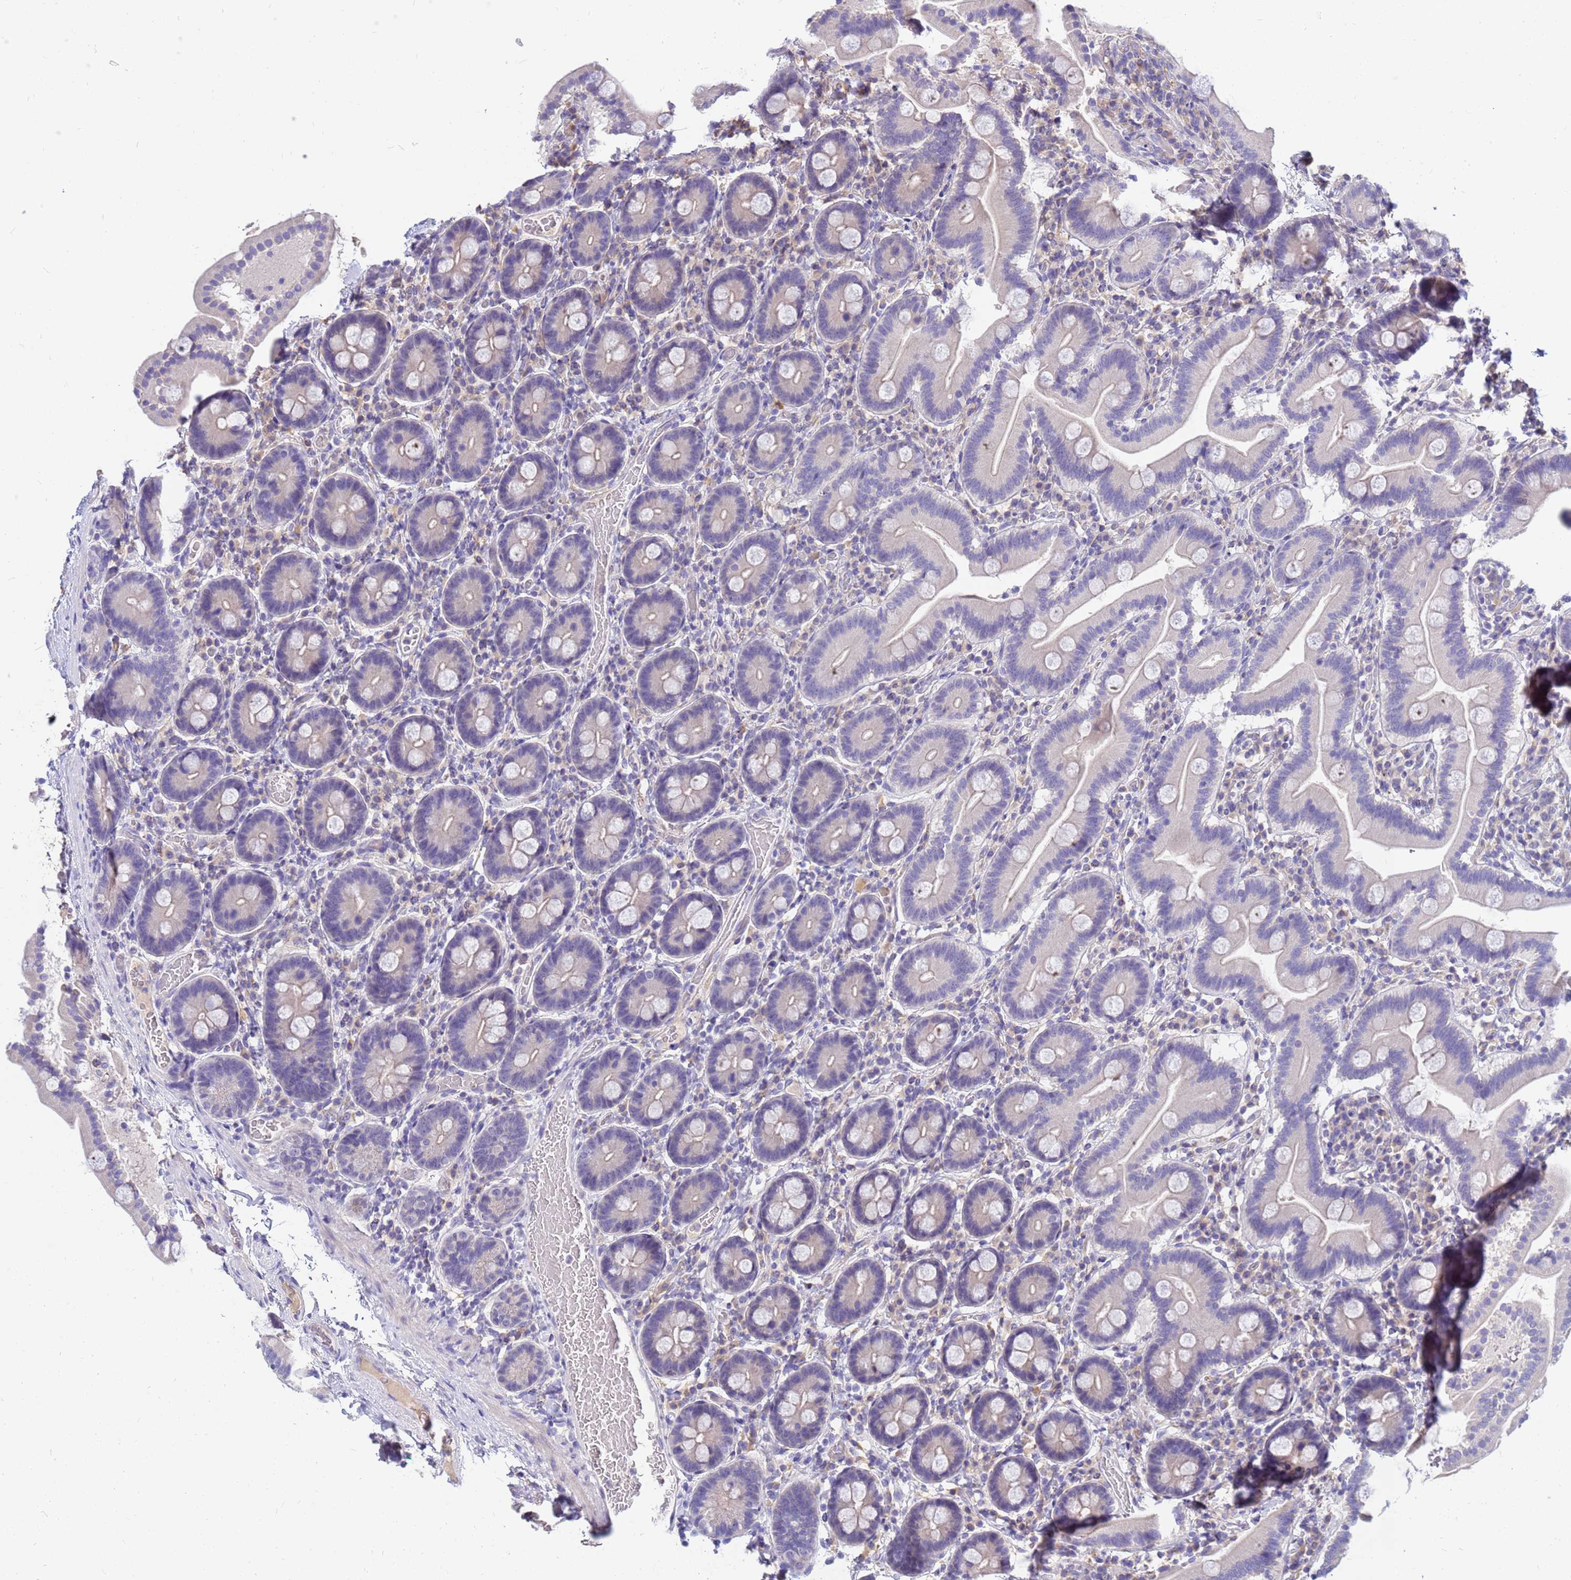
{"staining": {"intensity": "negative", "quantity": "none", "location": "none"}, "tissue": "duodenum", "cell_type": "Glandular cells", "image_type": "normal", "snomed": [{"axis": "morphology", "description": "Normal tissue, NOS"}, {"axis": "topography", "description": "Duodenum"}], "caption": "Human duodenum stained for a protein using immunohistochemistry shows no staining in glandular cells.", "gene": "DPRX", "patient": {"sex": "male", "age": 55}}